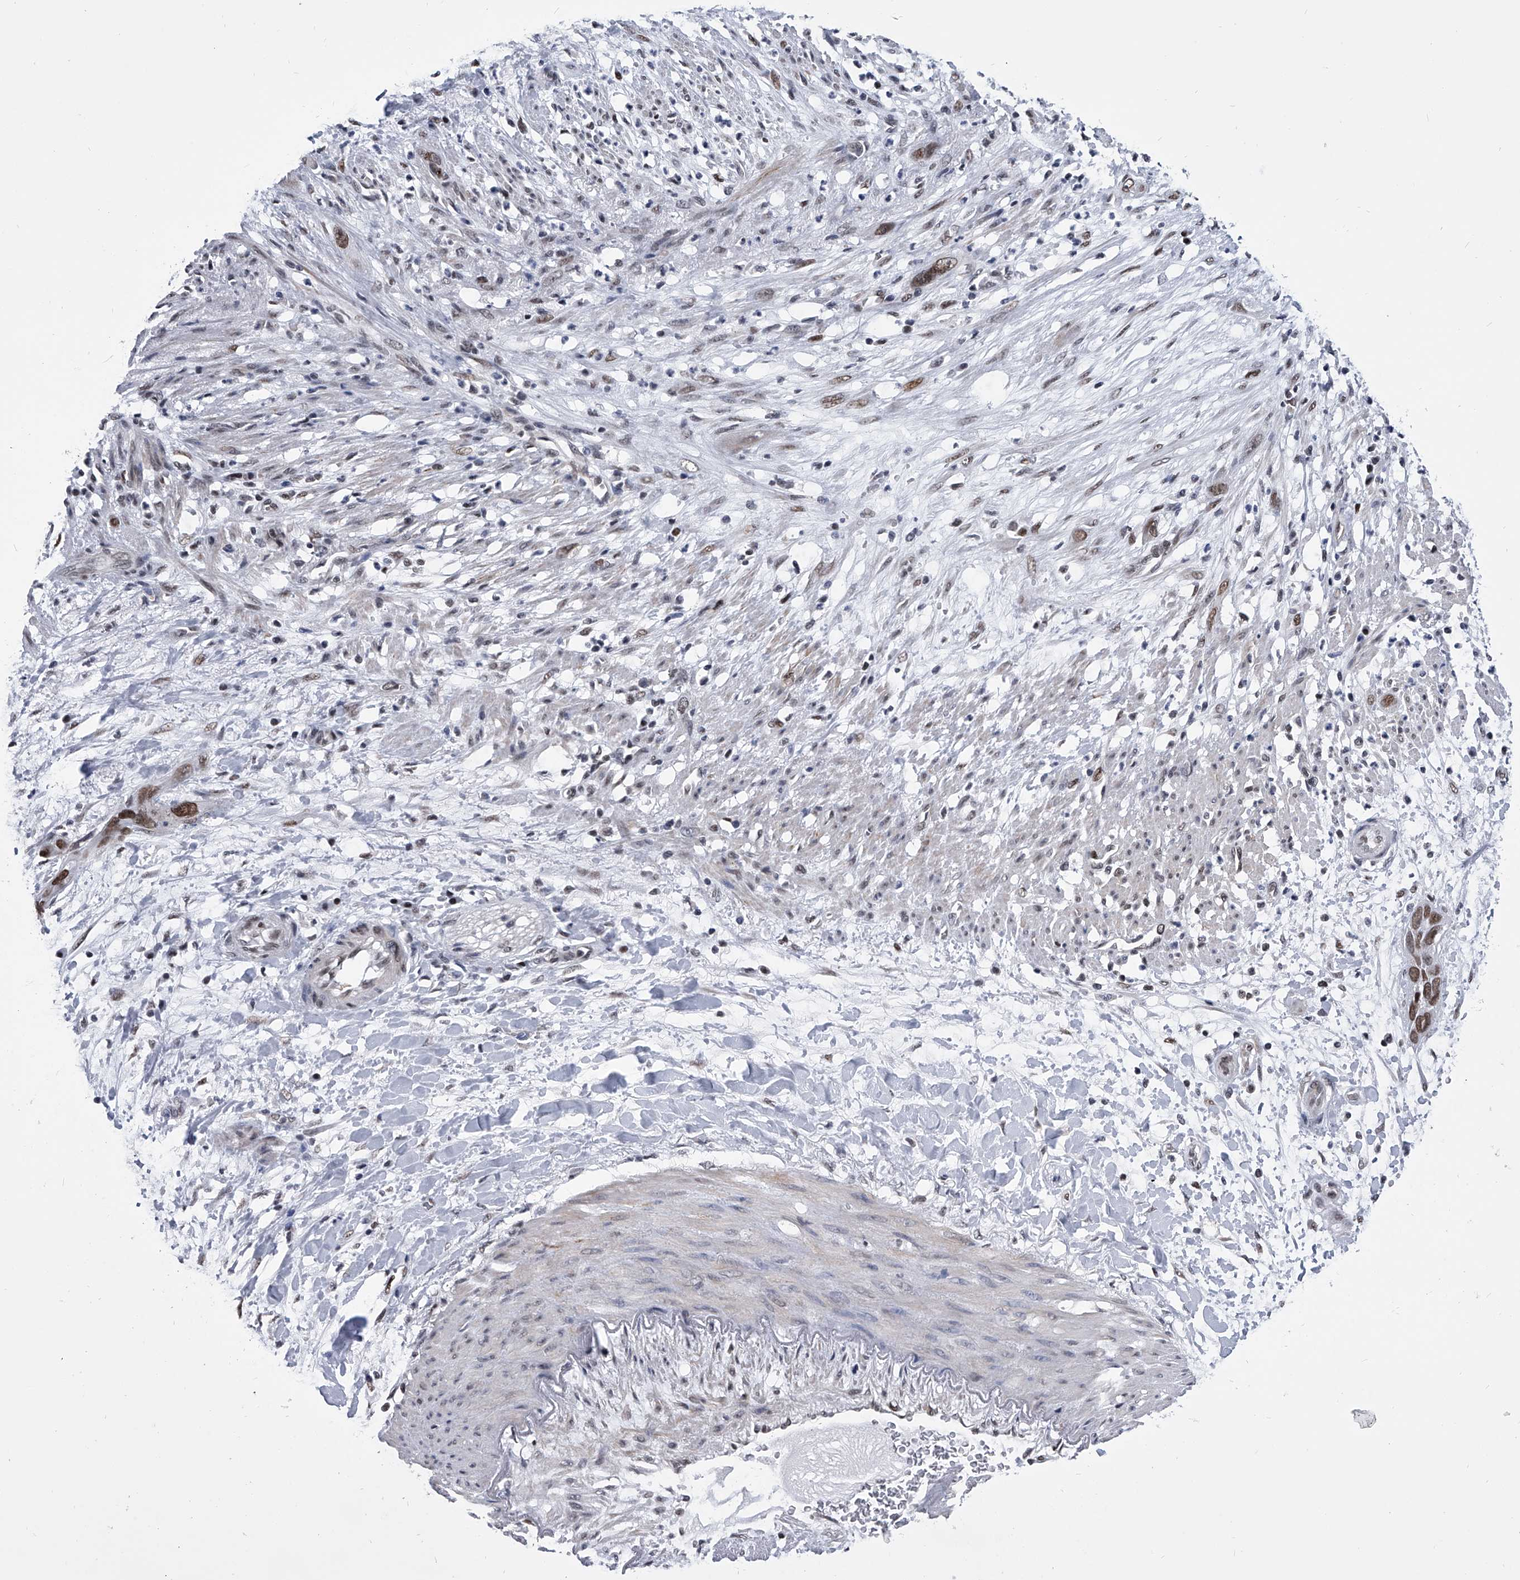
{"staining": {"intensity": "strong", "quantity": ">75%", "location": "nuclear"}, "tissue": "pancreatic cancer", "cell_type": "Tumor cells", "image_type": "cancer", "snomed": [{"axis": "morphology", "description": "Adenocarcinoma, NOS"}, {"axis": "topography", "description": "Pancreas"}], "caption": "Protein expression analysis of human pancreatic adenocarcinoma reveals strong nuclear positivity in approximately >75% of tumor cells. The protein is shown in brown color, while the nuclei are stained blue.", "gene": "SIM2", "patient": {"sex": "female", "age": 60}}